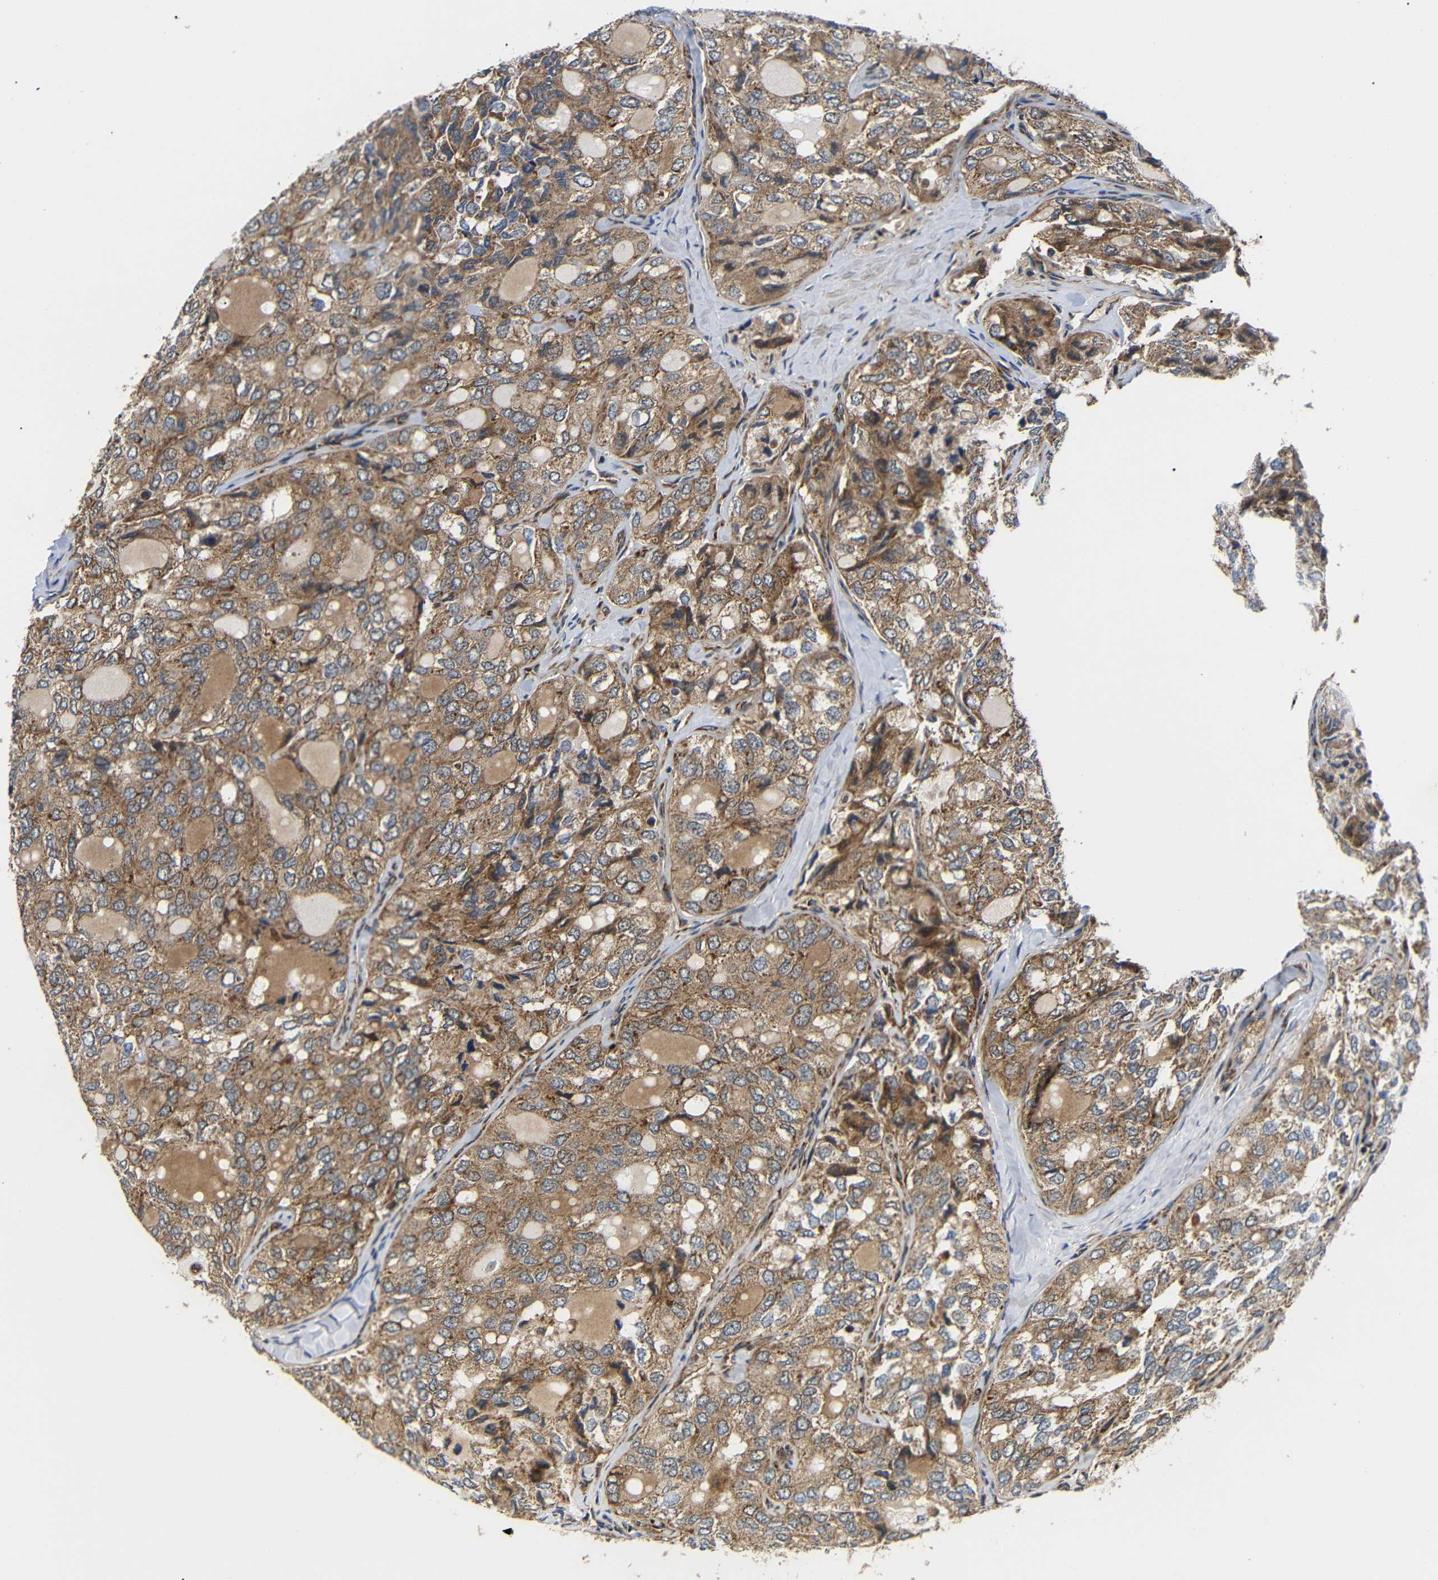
{"staining": {"intensity": "moderate", "quantity": ">75%", "location": "cytoplasmic/membranous"}, "tissue": "thyroid cancer", "cell_type": "Tumor cells", "image_type": "cancer", "snomed": [{"axis": "morphology", "description": "Follicular adenoma carcinoma, NOS"}, {"axis": "topography", "description": "Thyroid gland"}], "caption": "A medium amount of moderate cytoplasmic/membranous expression is present in approximately >75% of tumor cells in thyroid cancer (follicular adenoma carcinoma) tissue.", "gene": "KANK4", "patient": {"sex": "male", "age": 75}}